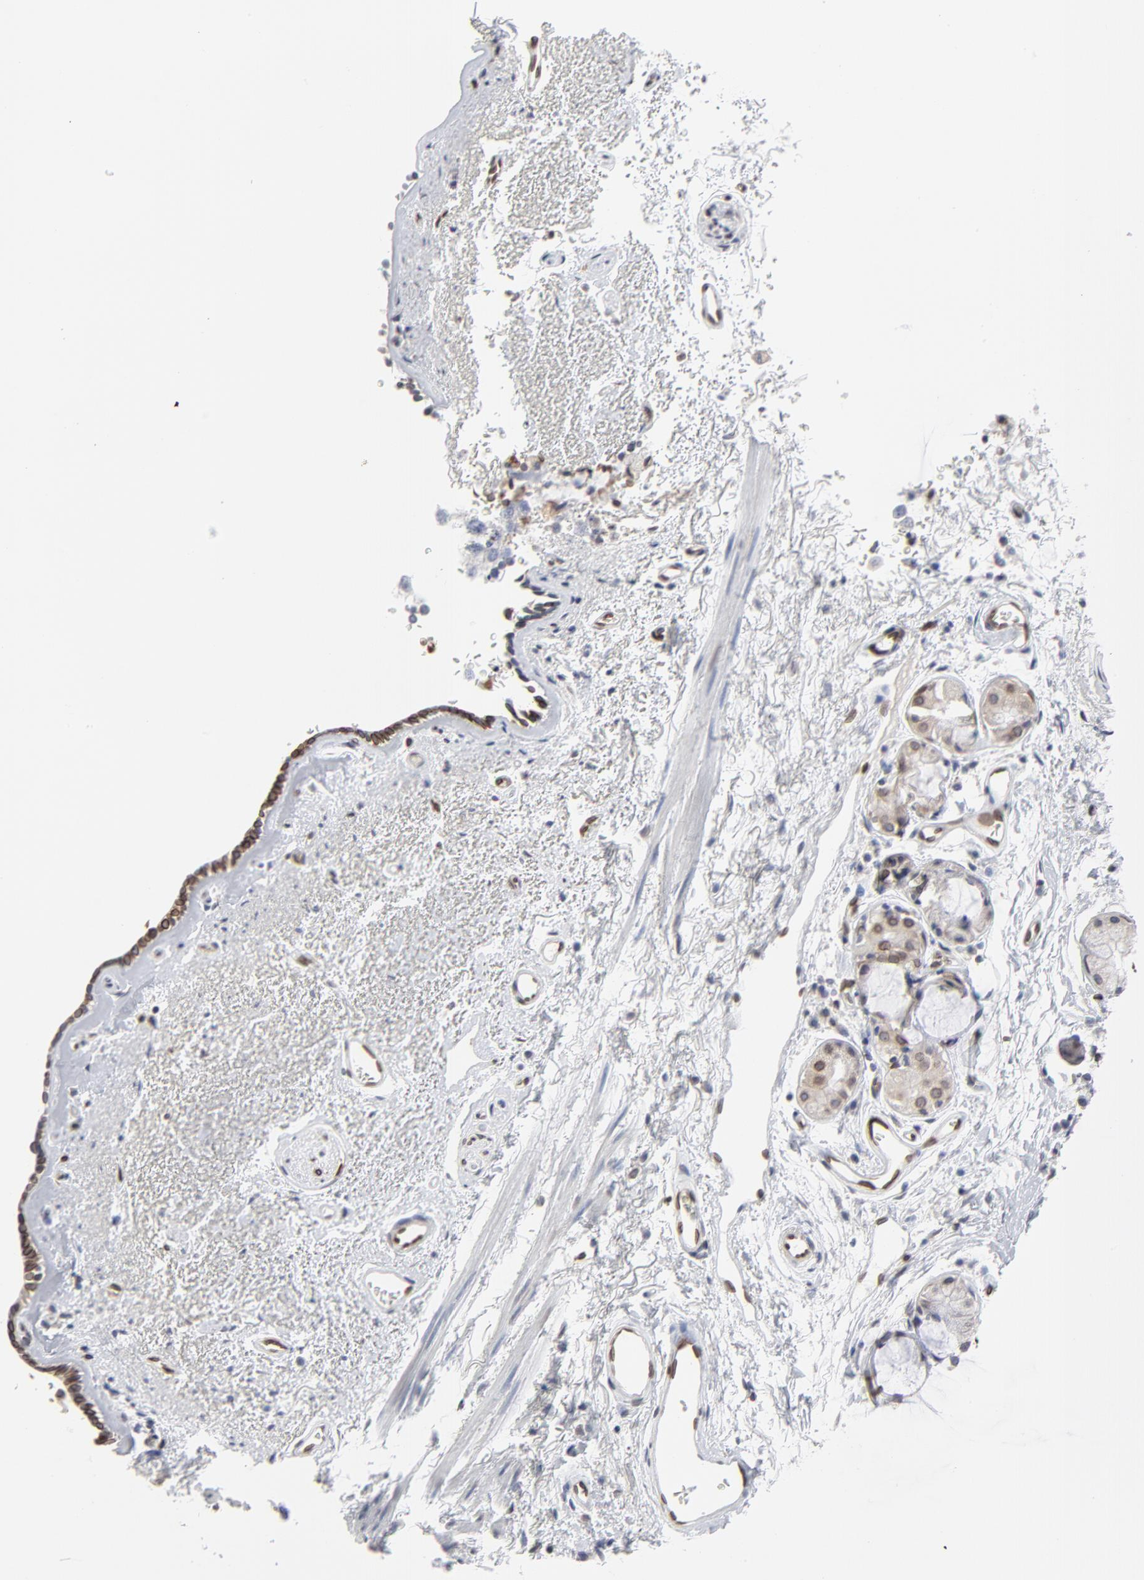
{"staining": {"intensity": "moderate", "quantity": ">75%", "location": "cytoplasmic/membranous,nuclear"}, "tissue": "bronchus", "cell_type": "Respiratory epithelial cells", "image_type": "normal", "snomed": [{"axis": "morphology", "description": "Normal tissue, NOS"}, {"axis": "morphology", "description": "Adenocarcinoma, NOS"}, {"axis": "topography", "description": "Bronchus"}, {"axis": "topography", "description": "Lung"}], "caption": "An immunohistochemistry photomicrograph of benign tissue is shown. Protein staining in brown labels moderate cytoplasmic/membranous,nuclear positivity in bronchus within respiratory epithelial cells.", "gene": "SYNE2", "patient": {"sex": "male", "age": 71}}